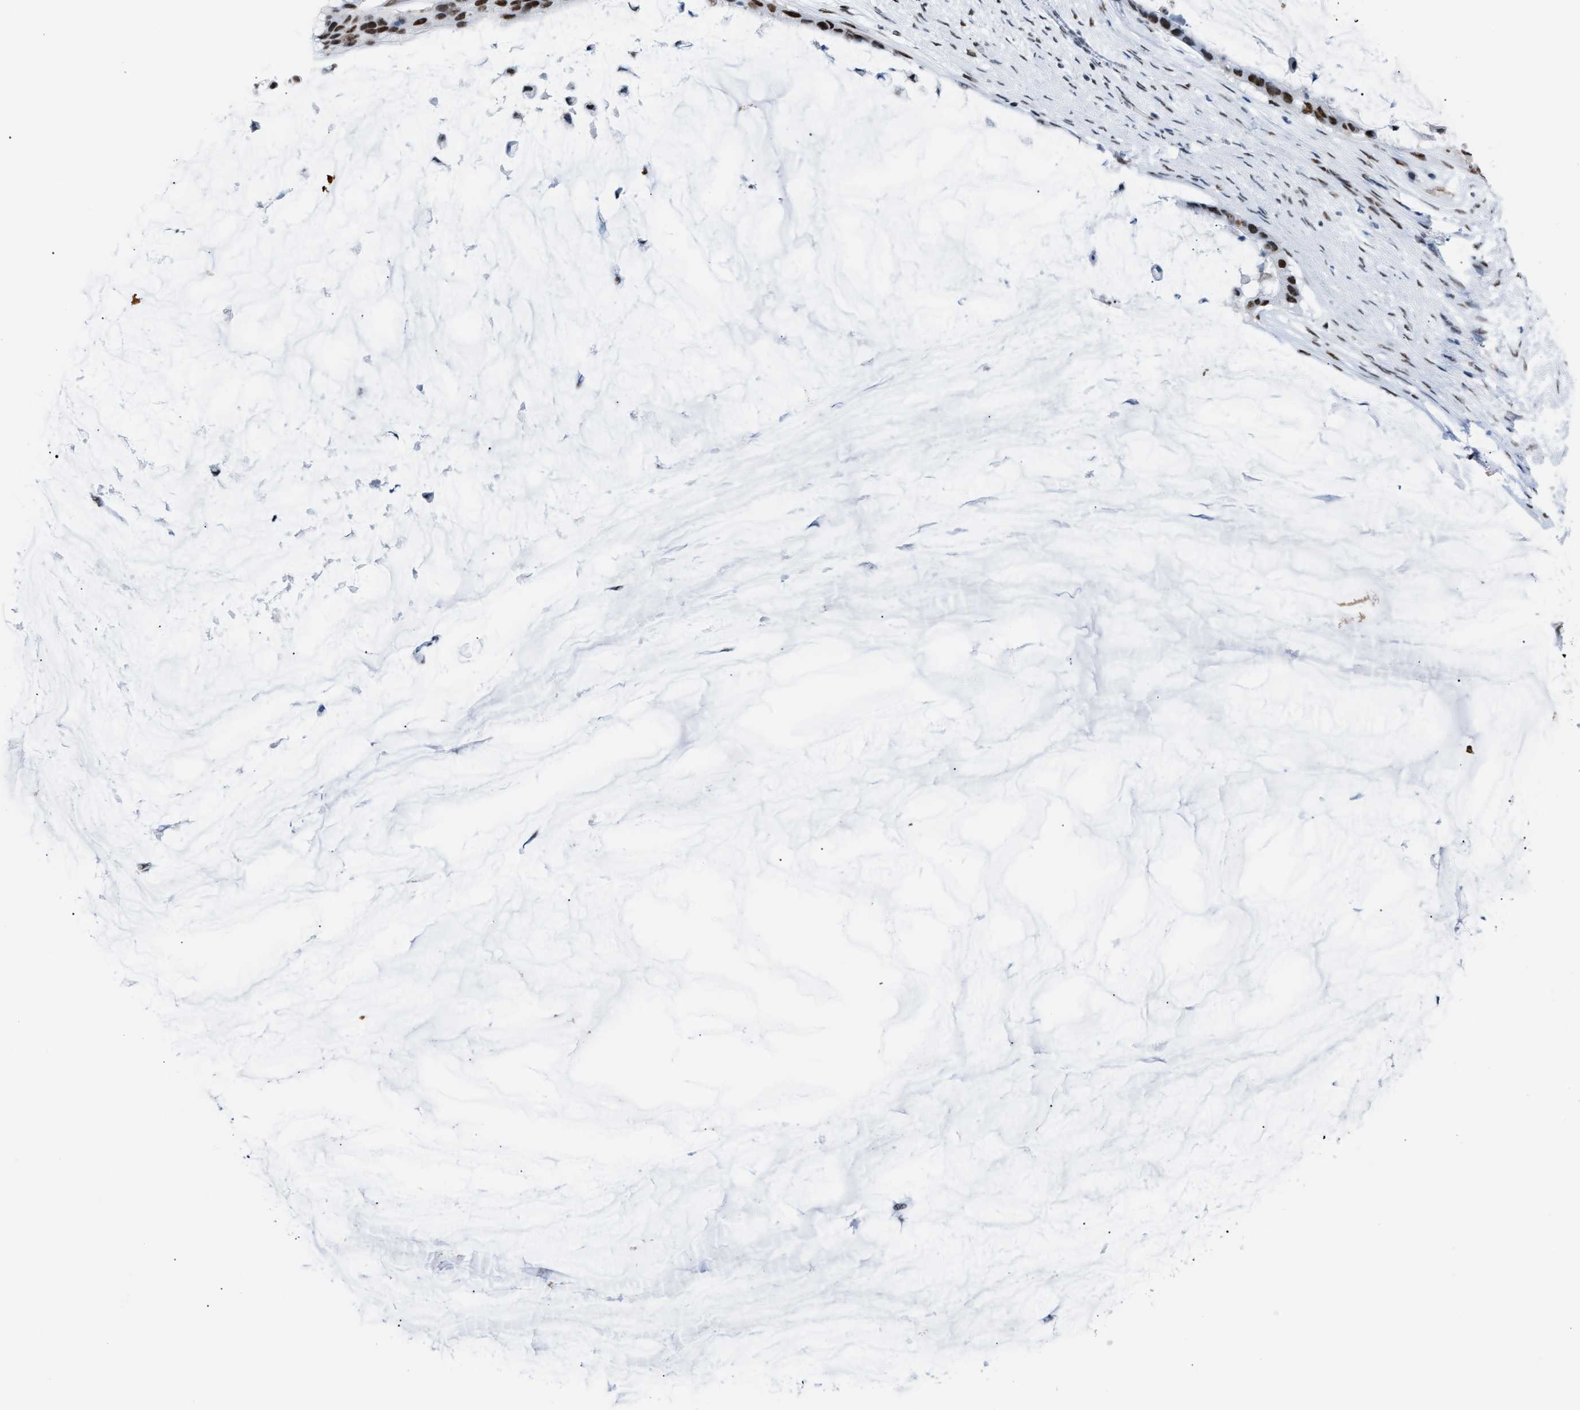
{"staining": {"intensity": "moderate", "quantity": ">75%", "location": "nuclear"}, "tissue": "pancreatic cancer", "cell_type": "Tumor cells", "image_type": "cancer", "snomed": [{"axis": "morphology", "description": "Adenocarcinoma, NOS"}, {"axis": "topography", "description": "Pancreas"}], "caption": "An image showing moderate nuclear expression in about >75% of tumor cells in pancreatic cancer (adenocarcinoma), as visualized by brown immunohistochemical staining.", "gene": "CCAR2", "patient": {"sex": "male", "age": 41}}